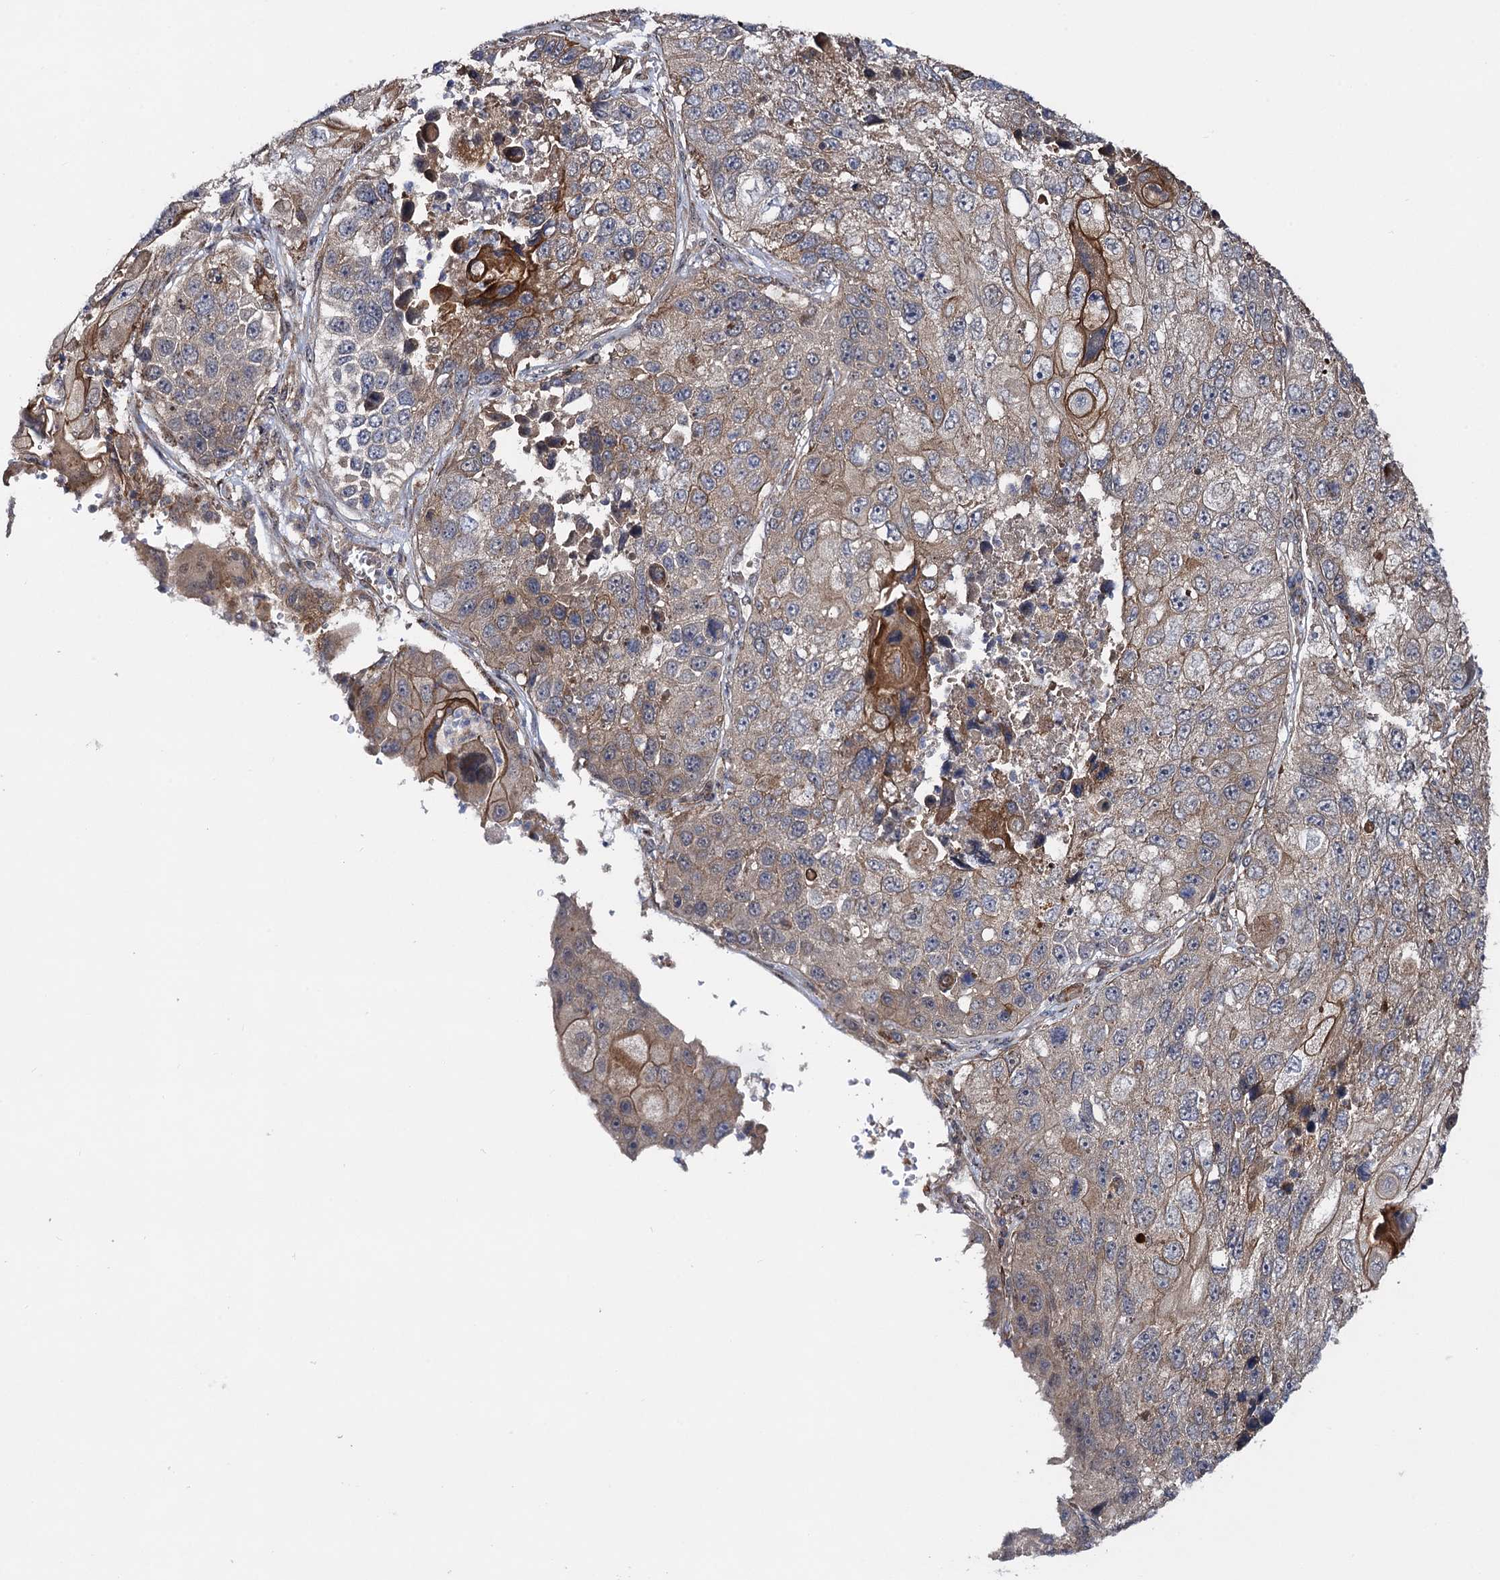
{"staining": {"intensity": "moderate", "quantity": "<25%", "location": "cytoplasmic/membranous"}, "tissue": "lung cancer", "cell_type": "Tumor cells", "image_type": "cancer", "snomed": [{"axis": "morphology", "description": "Squamous cell carcinoma, NOS"}, {"axis": "topography", "description": "Lung"}], "caption": "Immunohistochemistry staining of lung squamous cell carcinoma, which exhibits low levels of moderate cytoplasmic/membranous positivity in about <25% of tumor cells indicating moderate cytoplasmic/membranous protein staining. The staining was performed using DAB (3,3'-diaminobenzidine) (brown) for protein detection and nuclei were counterstained in hematoxylin (blue).", "gene": "HAUS1", "patient": {"sex": "male", "age": 61}}